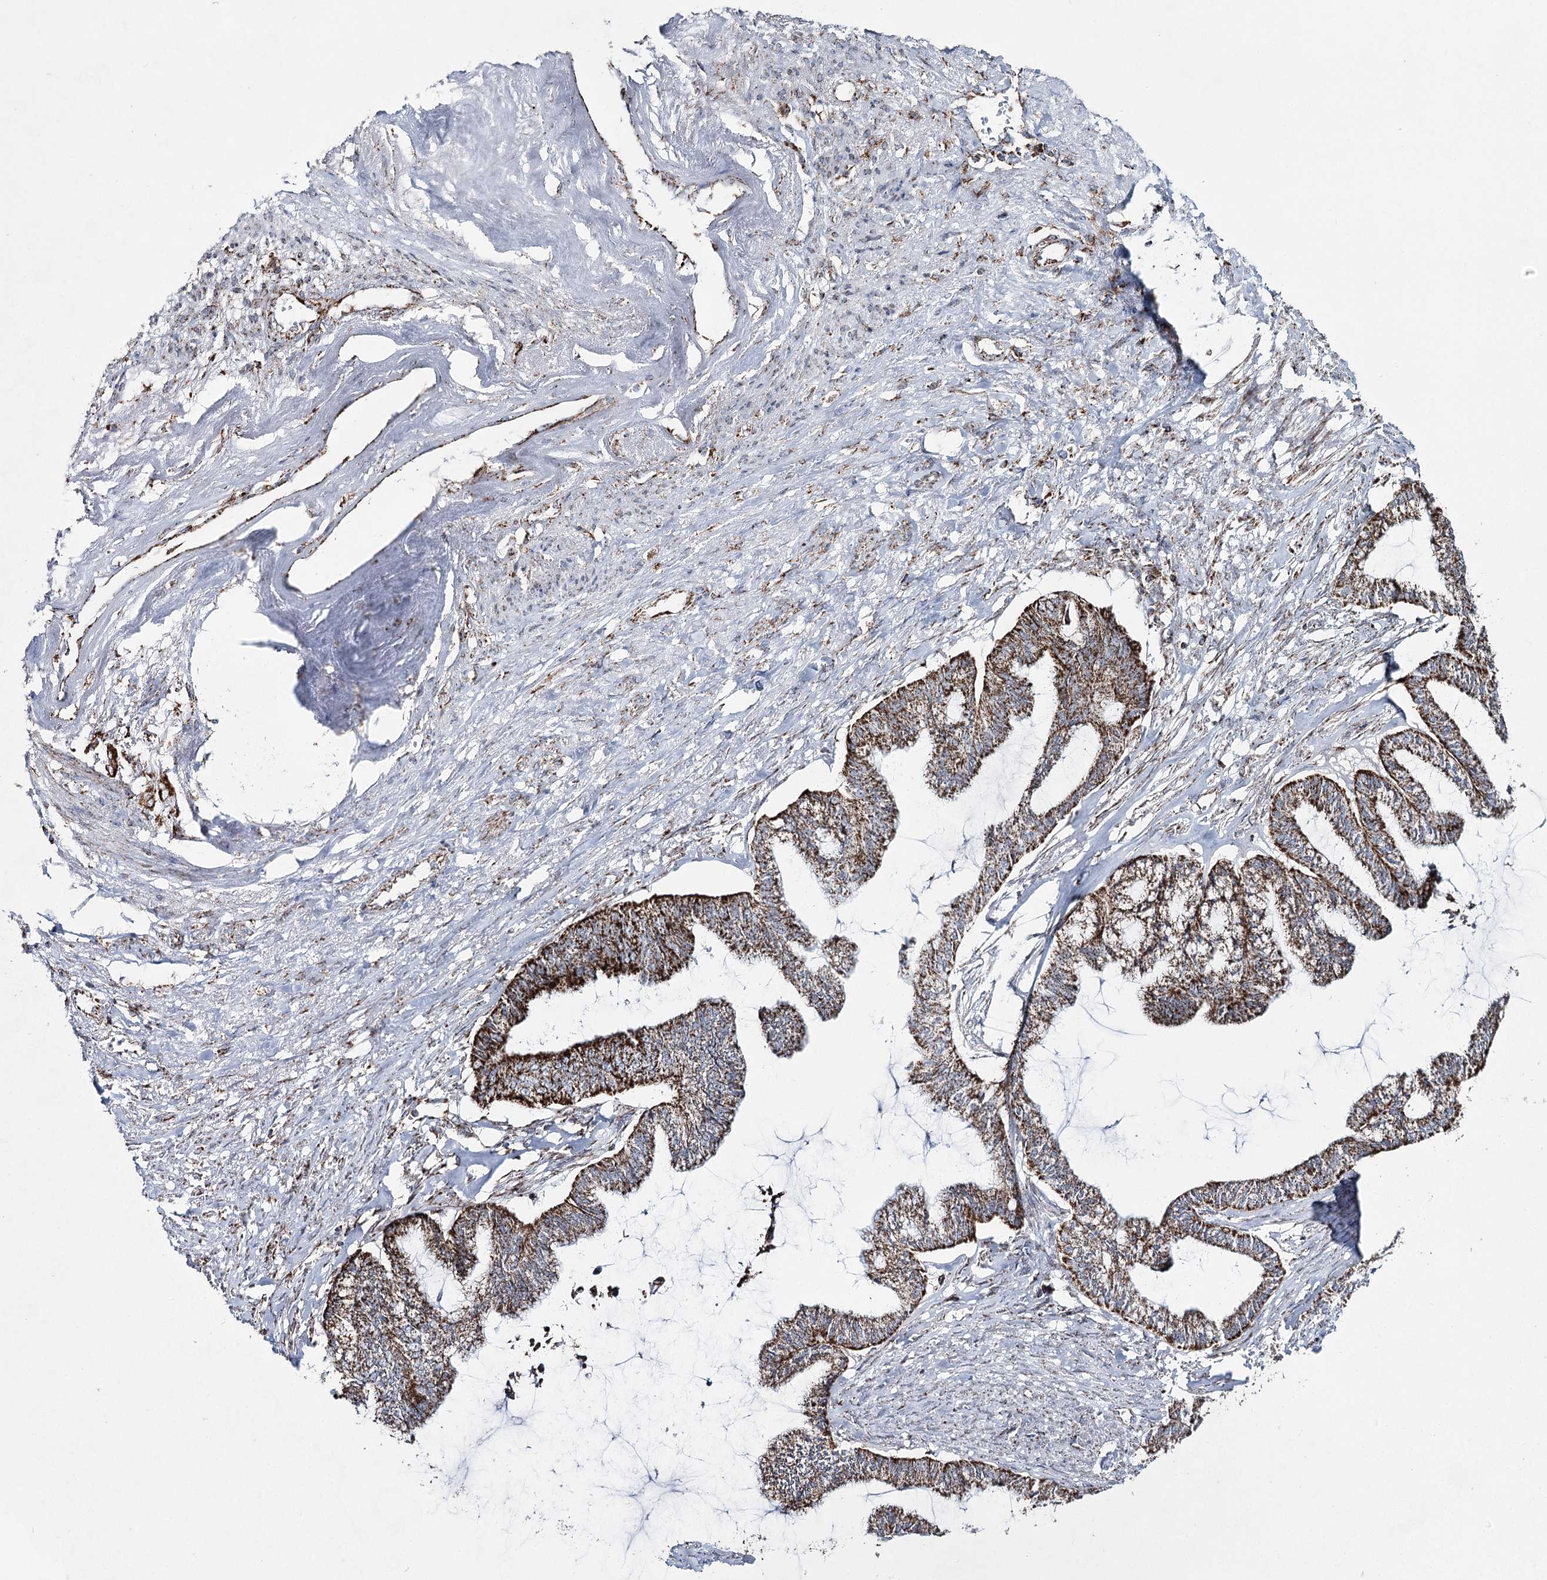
{"staining": {"intensity": "strong", "quantity": ">75%", "location": "cytoplasmic/membranous"}, "tissue": "endometrial cancer", "cell_type": "Tumor cells", "image_type": "cancer", "snomed": [{"axis": "morphology", "description": "Adenocarcinoma, NOS"}, {"axis": "topography", "description": "Endometrium"}], "caption": "Endometrial cancer was stained to show a protein in brown. There is high levels of strong cytoplasmic/membranous expression in approximately >75% of tumor cells. (DAB = brown stain, brightfield microscopy at high magnification).", "gene": "CWF19L1", "patient": {"sex": "female", "age": 86}}